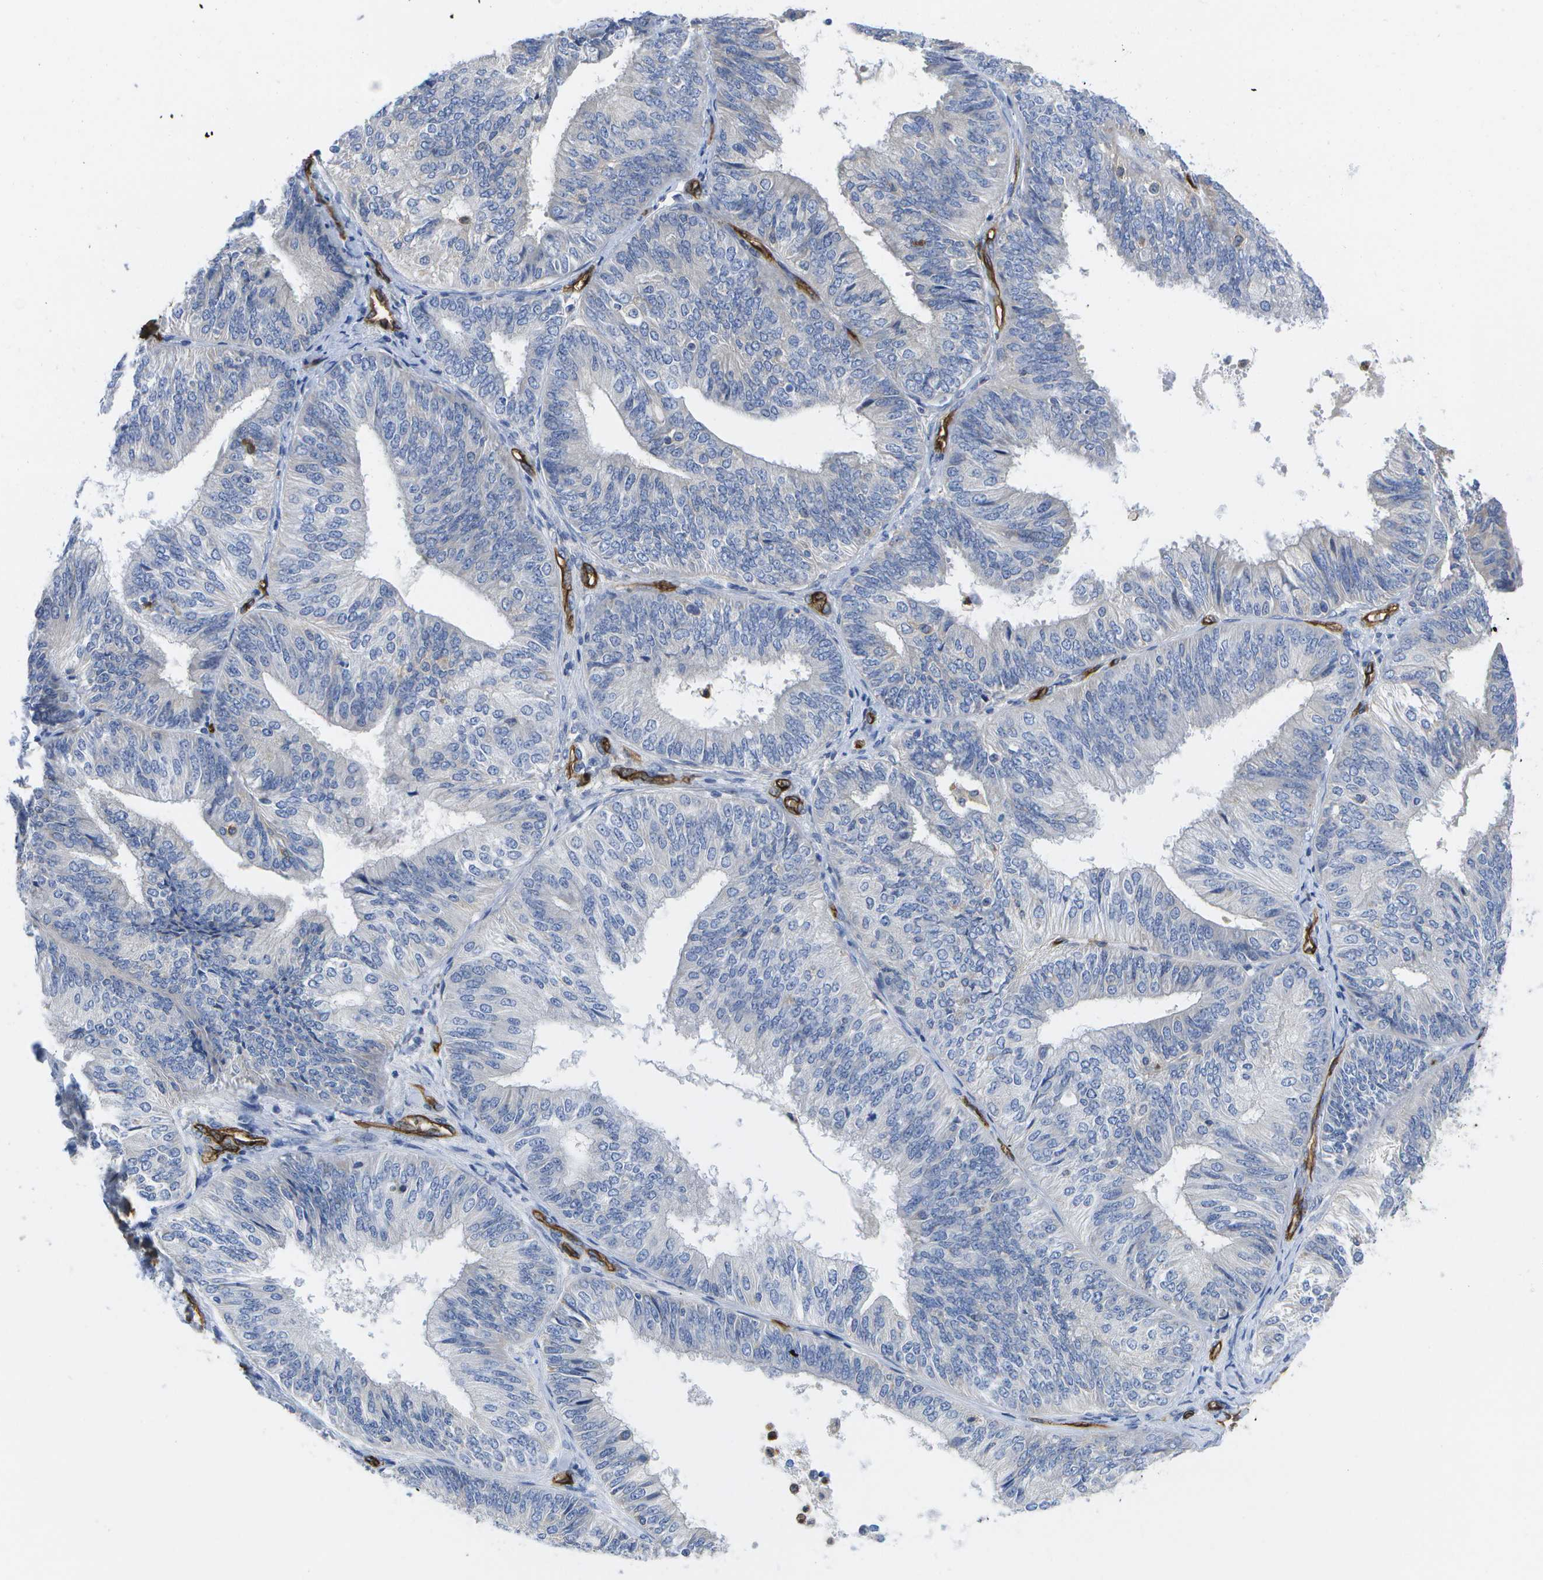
{"staining": {"intensity": "negative", "quantity": "none", "location": "none"}, "tissue": "endometrial cancer", "cell_type": "Tumor cells", "image_type": "cancer", "snomed": [{"axis": "morphology", "description": "Adenocarcinoma, NOS"}, {"axis": "topography", "description": "Endometrium"}], "caption": "A photomicrograph of human endometrial adenocarcinoma is negative for staining in tumor cells.", "gene": "DYSF", "patient": {"sex": "female", "age": 58}}